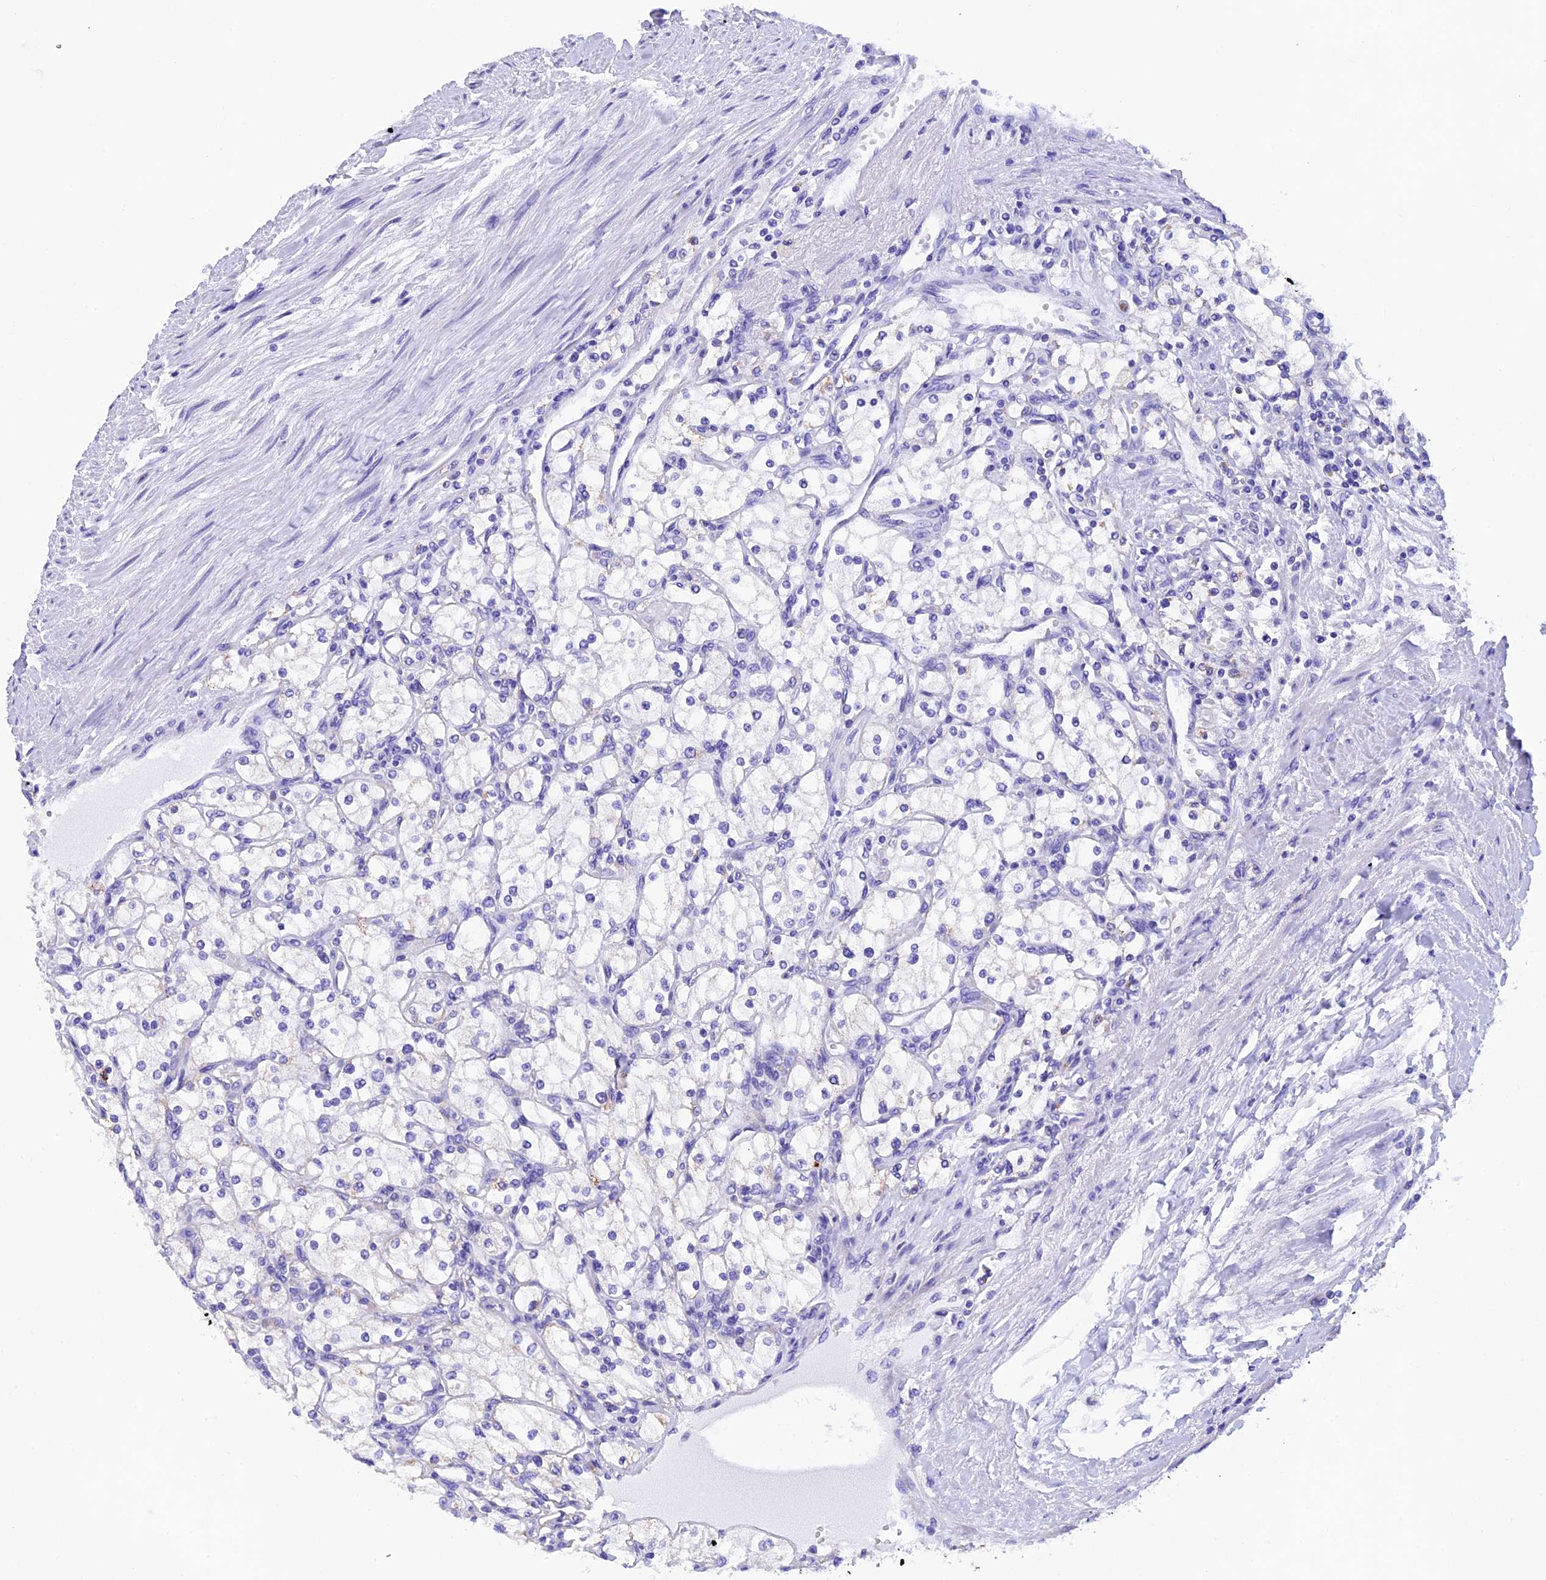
{"staining": {"intensity": "negative", "quantity": "none", "location": "none"}, "tissue": "renal cancer", "cell_type": "Tumor cells", "image_type": "cancer", "snomed": [{"axis": "morphology", "description": "Adenocarcinoma, NOS"}, {"axis": "topography", "description": "Kidney"}], "caption": "Protein analysis of renal adenocarcinoma exhibits no significant expression in tumor cells.", "gene": "SLC8B1", "patient": {"sex": "male", "age": 80}}